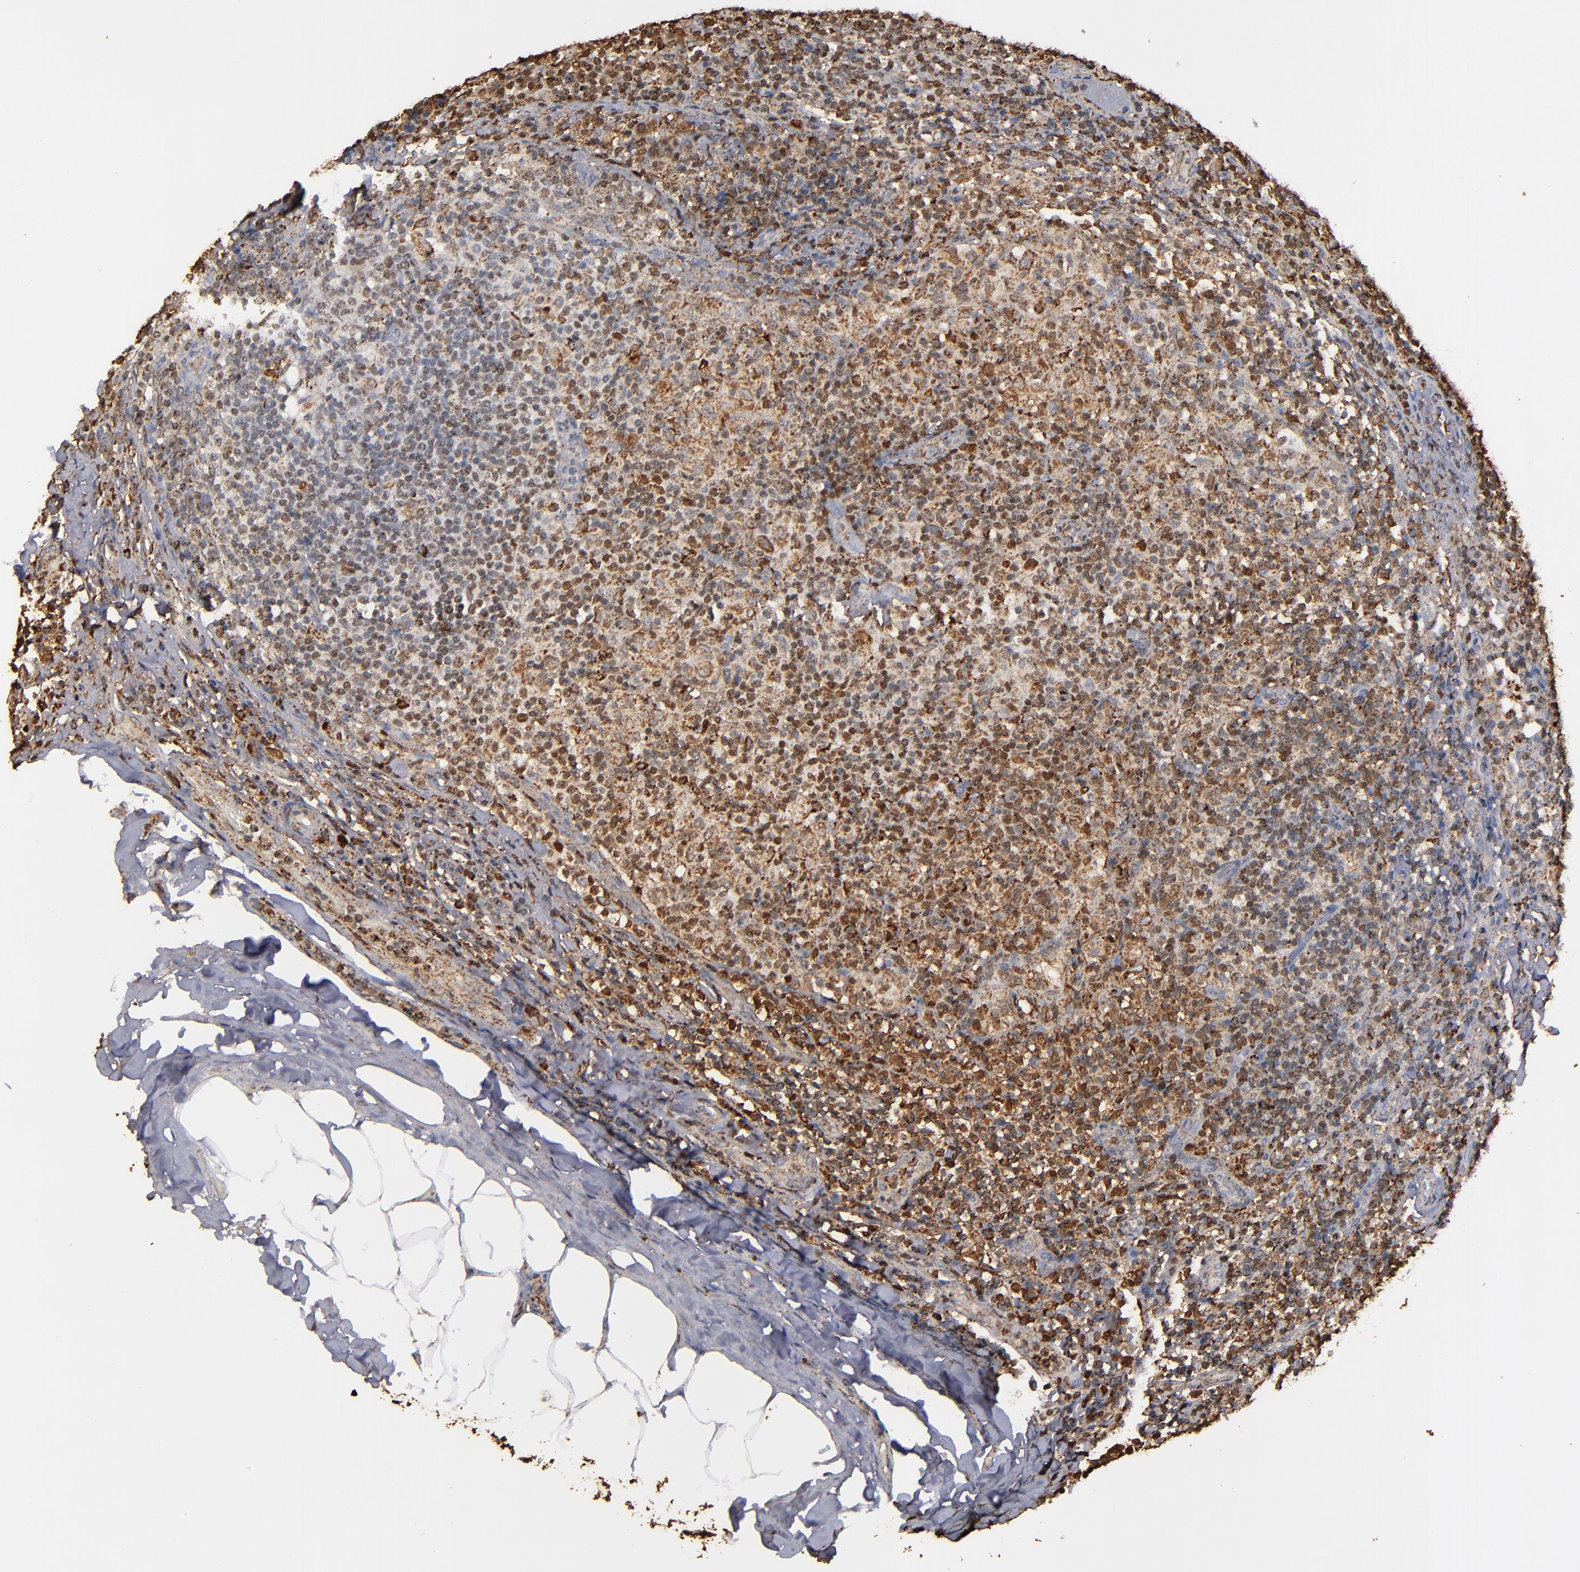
{"staining": {"intensity": "moderate", "quantity": ">75%", "location": "cytoplasmic/membranous"}, "tissue": "lymph node", "cell_type": "Germinal center cells", "image_type": "normal", "snomed": [{"axis": "morphology", "description": "Normal tissue, NOS"}, {"axis": "morphology", "description": "Inflammation, NOS"}, {"axis": "topography", "description": "Lymph node"}], "caption": "Germinal center cells reveal medium levels of moderate cytoplasmic/membranous positivity in about >75% of cells in normal lymph node. Immunohistochemistry stains the protein of interest in brown and the nuclei are stained blue.", "gene": "SOD2", "patient": {"sex": "male", "age": 46}}